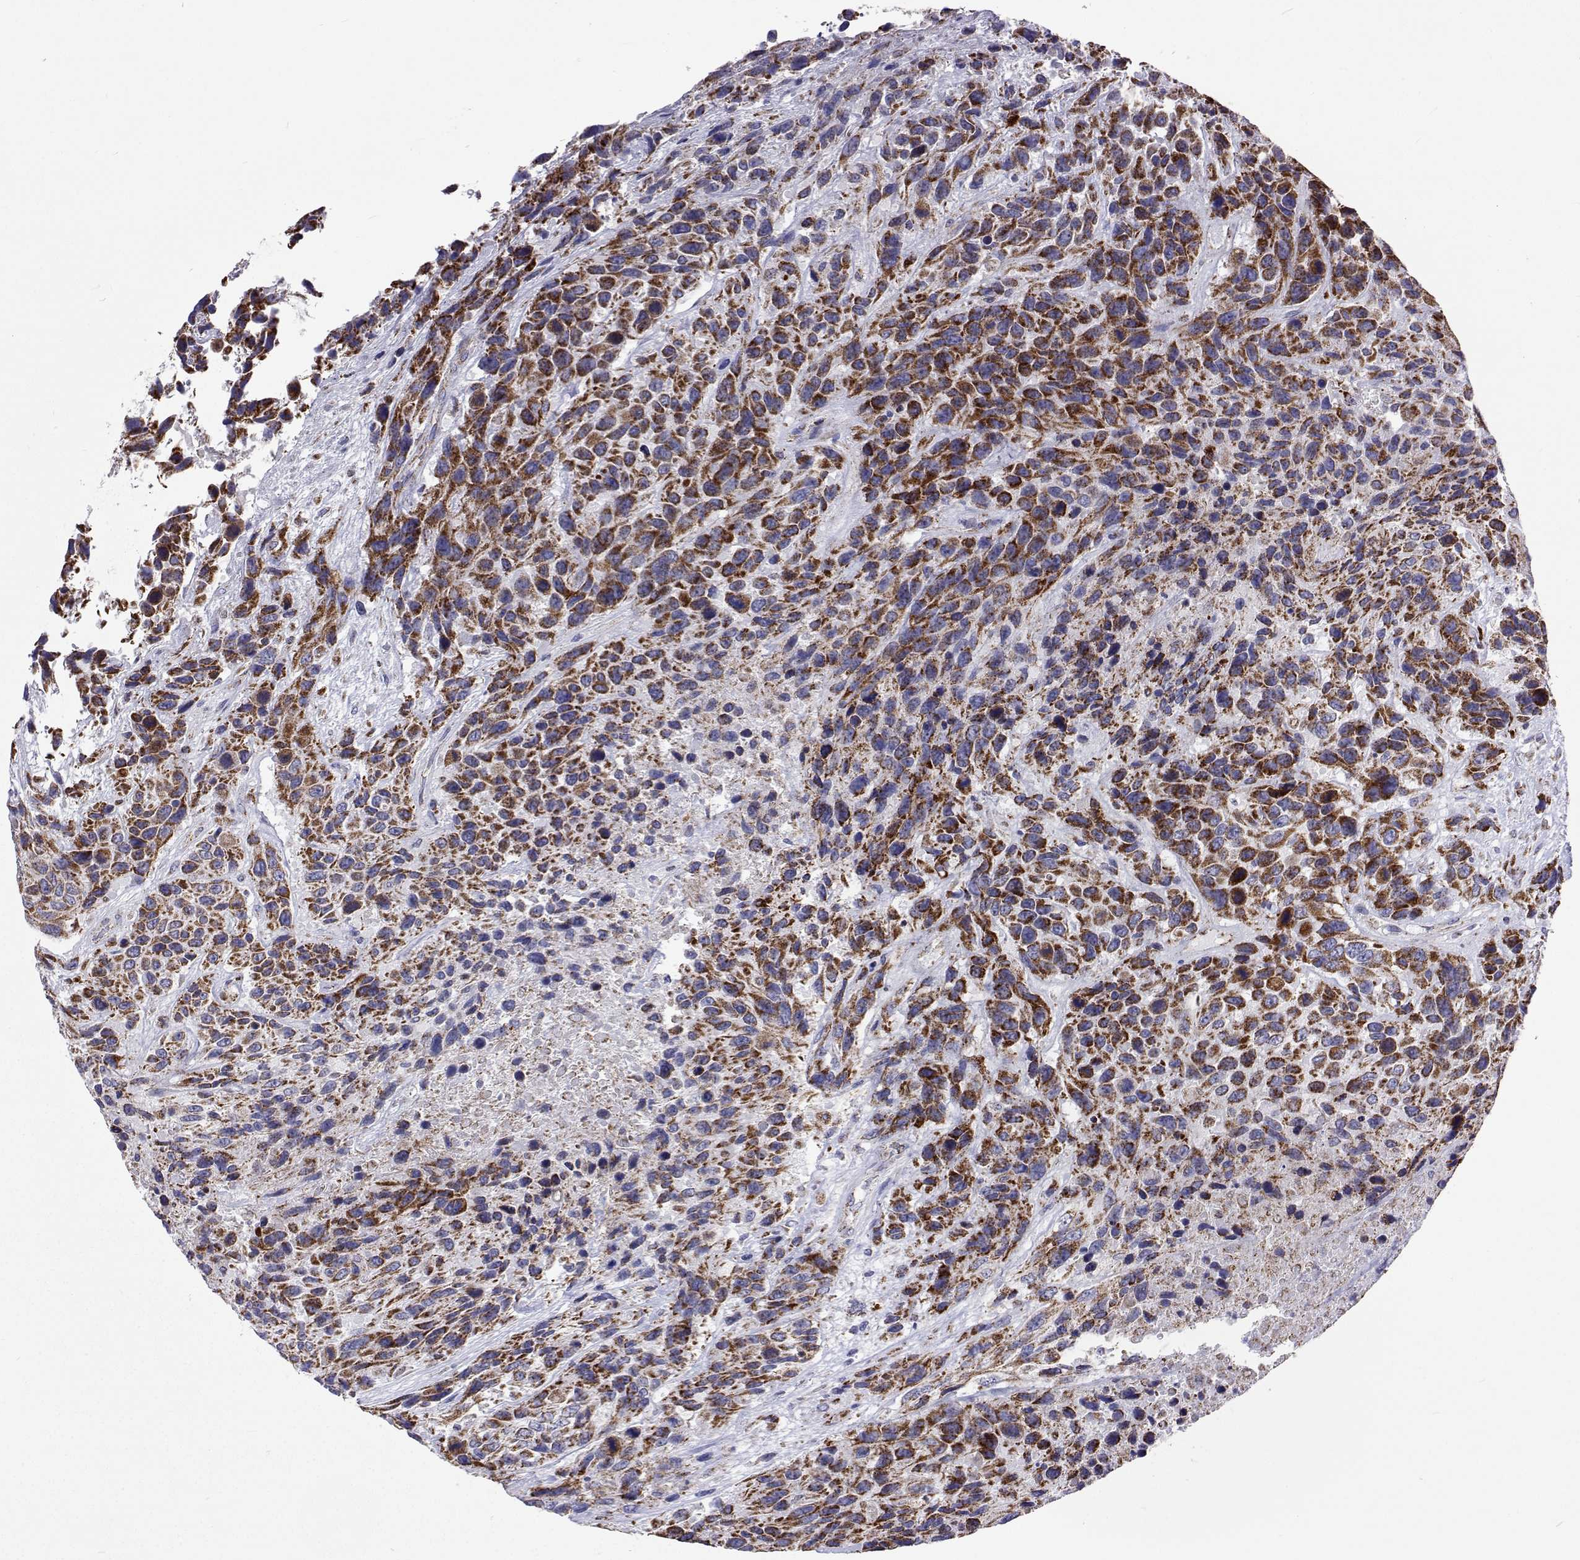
{"staining": {"intensity": "strong", "quantity": "25%-75%", "location": "cytoplasmic/membranous"}, "tissue": "urothelial cancer", "cell_type": "Tumor cells", "image_type": "cancer", "snomed": [{"axis": "morphology", "description": "Urothelial carcinoma, High grade"}, {"axis": "topography", "description": "Urinary bladder"}], "caption": "Brown immunohistochemical staining in human urothelial cancer reveals strong cytoplasmic/membranous positivity in approximately 25%-75% of tumor cells. Immunohistochemistry (ihc) stains the protein of interest in brown and the nuclei are stained blue.", "gene": "MCCC2", "patient": {"sex": "female", "age": 70}}